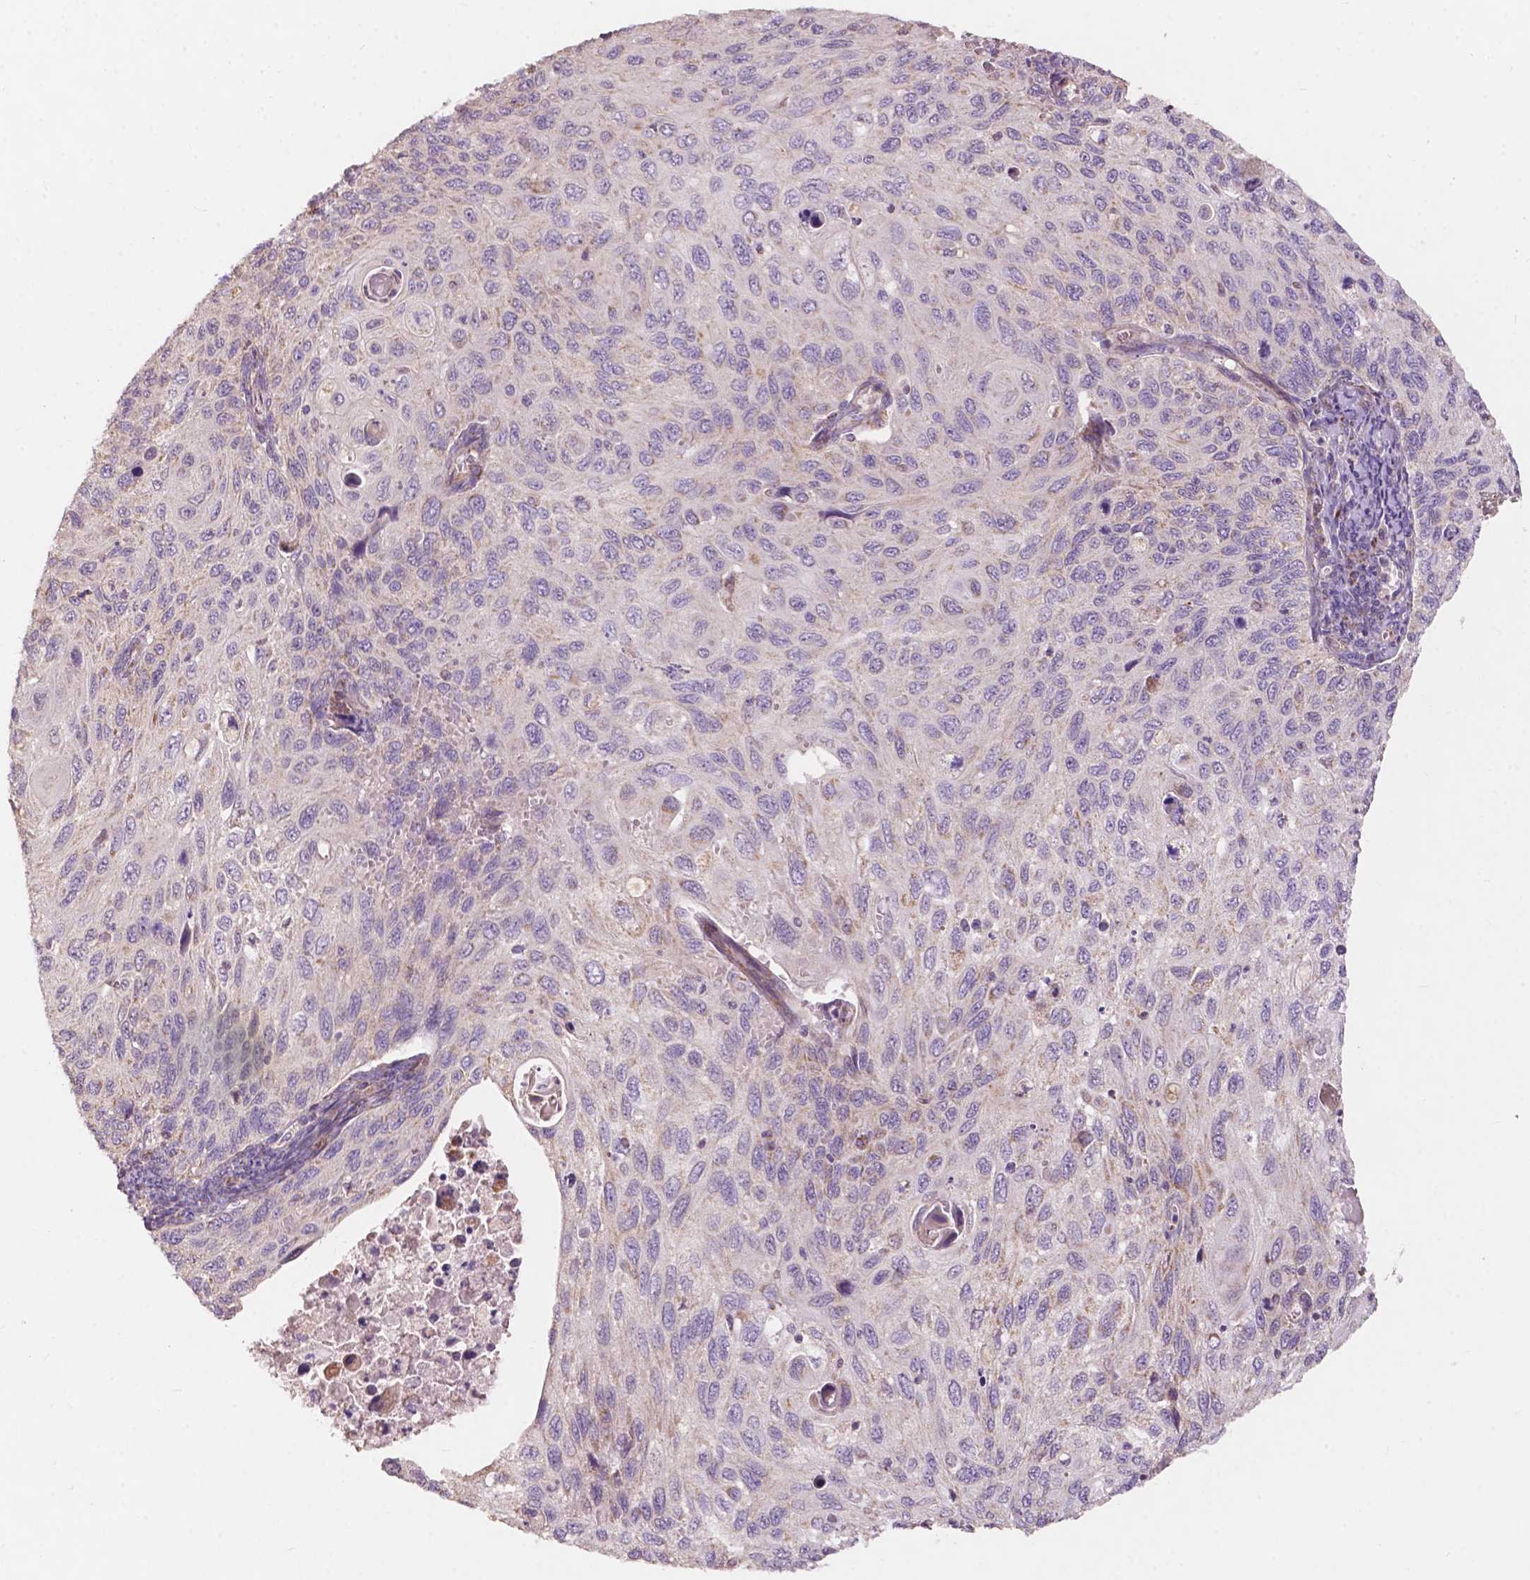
{"staining": {"intensity": "weak", "quantity": "25%-75%", "location": "cytoplasmic/membranous"}, "tissue": "cervical cancer", "cell_type": "Tumor cells", "image_type": "cancer", "snomed": [{"axis": "morphology", "description": "Squamous cell carcinoma, NOS"}, {"axis": "topography", "description": "Cervix"}], "caption": "Protein staining of squamous cell carcinoma (cervical) tissue demonstrates weak cytoplasmic/membranous expression in approximately 25%-75% of tumor cells.", "gene": "NDUFA10", "patient": {"sex": "female", "age": 70}}